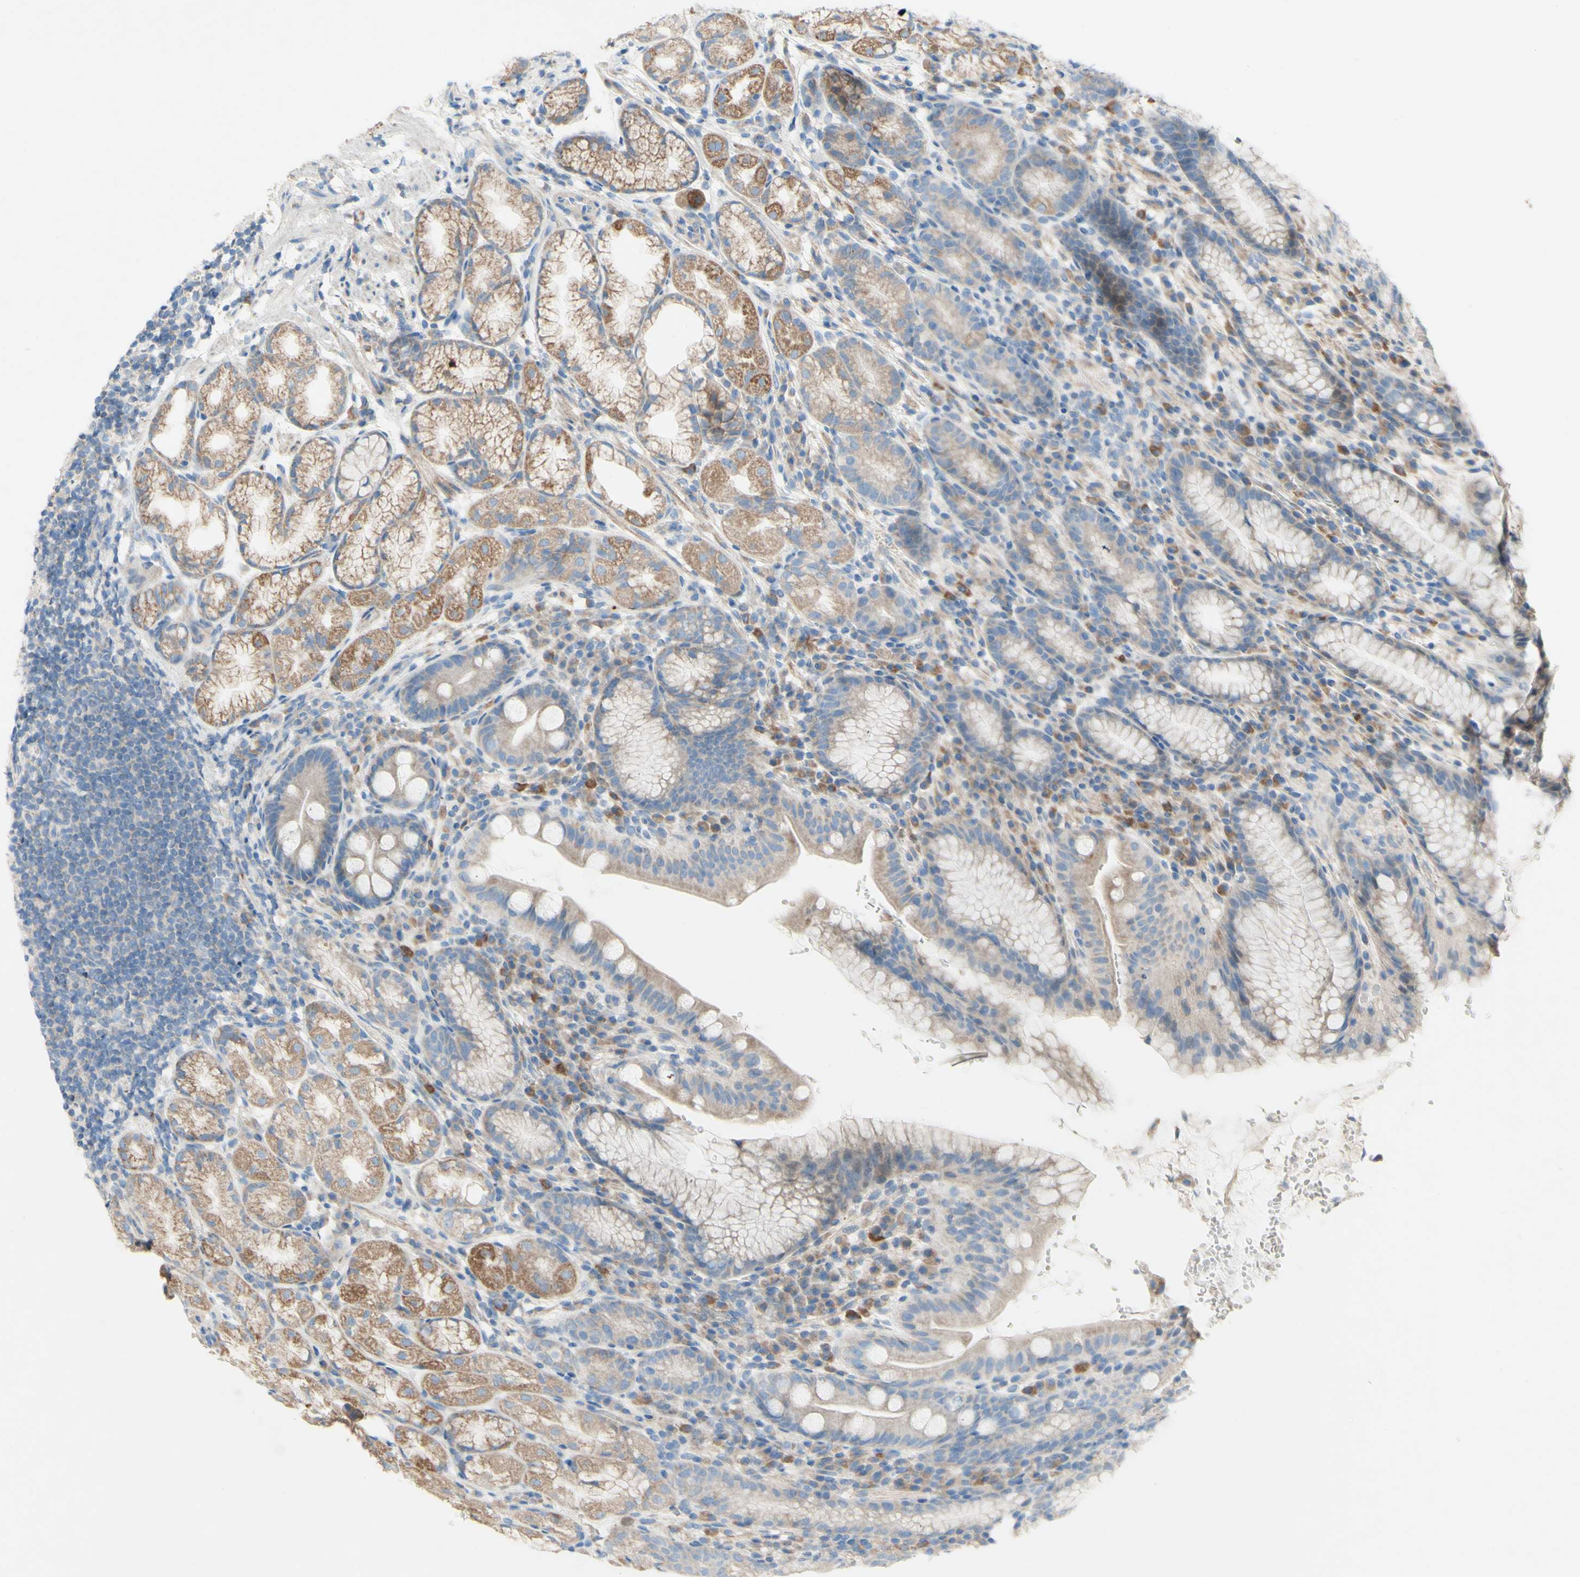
{"staining": {"intensity": "moderate", "quantity": "25%-75%", "location": "cytoplasmic/membranous"}, "tissue": "stomach", "cell_type": "Glandular cells", "image_type": "normal", "snomed": [{"axis": "morphology", "description": "Normal tissue, NOS"}, {"axis": "topography", "description": "Stomach, lower"}], "caption": "Normal stomach demonstrates moderate cytoplasmic/membranous staining in about 25%-75% of glandular cells, visualized by immunohistochemistry.", "gene": "ACADL", "patient": {"sex": "male", "age": 52}}